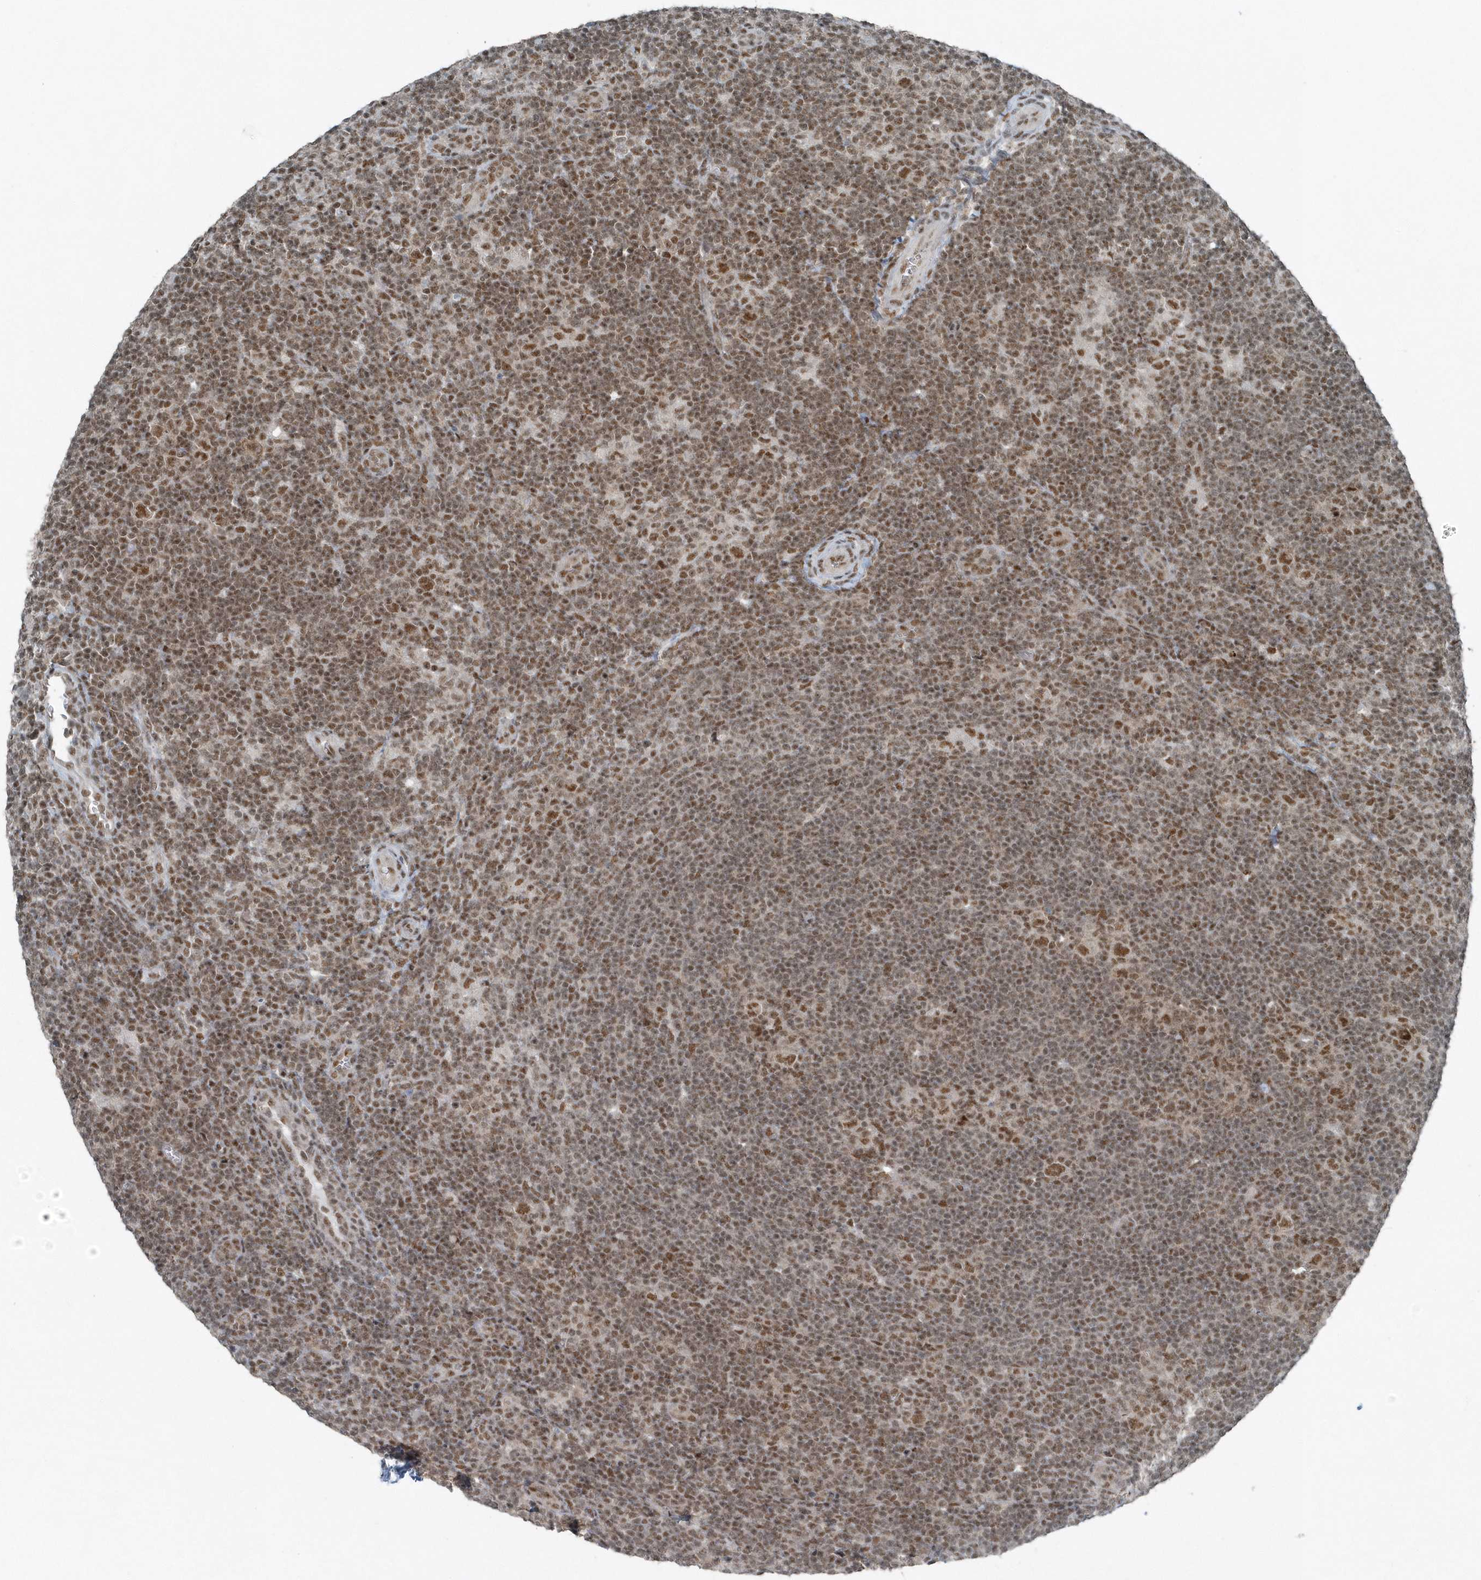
{"staining": {"intensity": "moderate", "quantity": ">75%", "location": "nuclear"}, "tissue": "lymphoma", "cell_type": "Tumor cells", "image_type": "cancer", "snomed": [{"axis": "morphology", "description": "Hodgkin's disease, NOS"}, {"axis": "topography", "description": "Lymph node"}], "caption": "An image of human lymphoma stained for a protein shows moderate nuclear brown staining in tumor cells. (IHC, brightfield microscopy, high magnification).", "gene": "YTHDC1", "patient": {"sex": "female", "age": 57}}